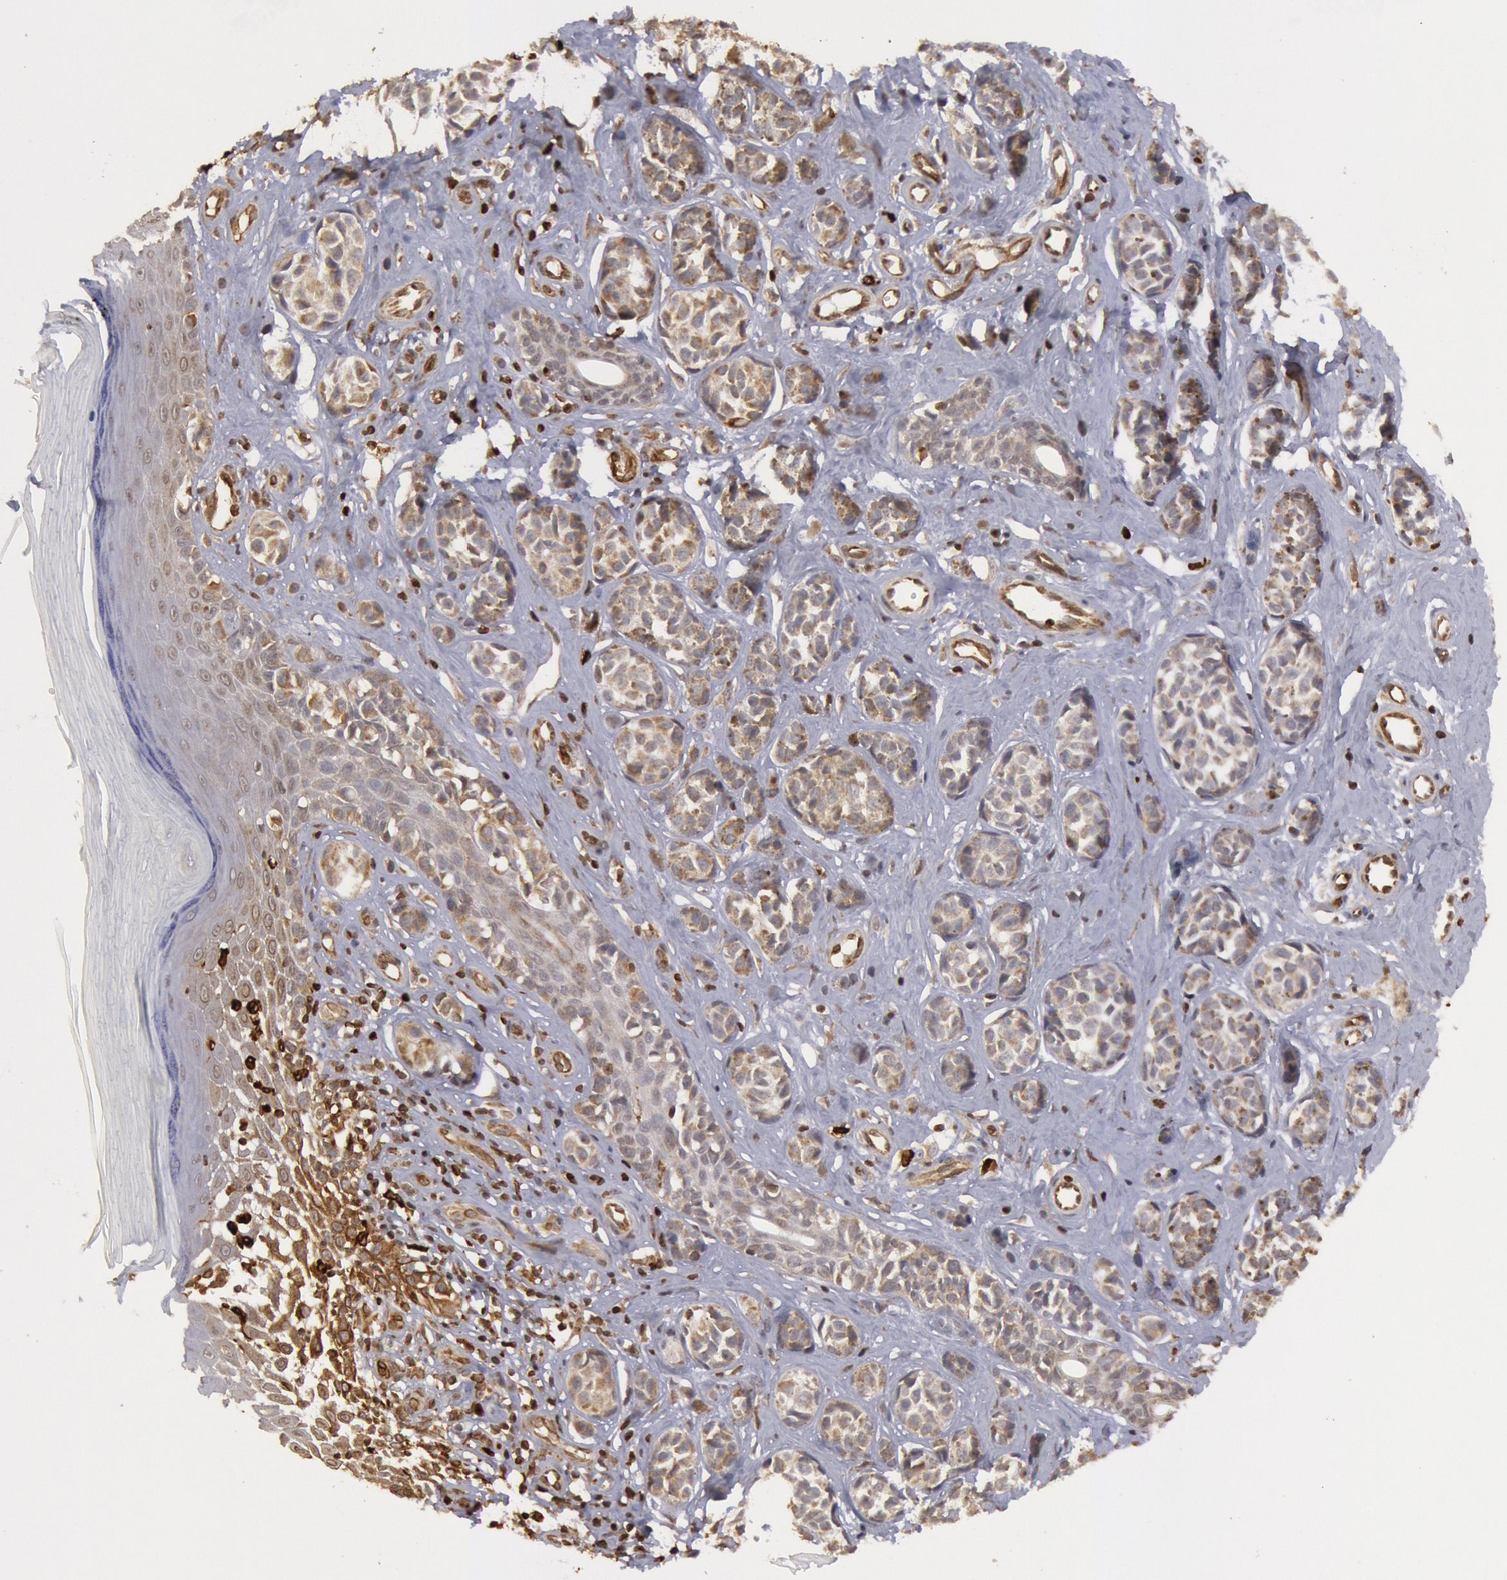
{"staining": {"intensity": "negative", "quantity": "none", "location": "none"}, "tissue": "melanoma", "cell_type": "Tumor cells", "image_type": "cancer", "snomed": [{"axis": "morphology", "description": "Malignant melanoma, NOS"}, {"axis": "topography", "description": "Skin"}], "caption": "This is an IHC photomicrograph of melanoma. There is no expression in tumor cells.", "gene": "TAP2", "patient": {"sex": "male", "age": 79}}